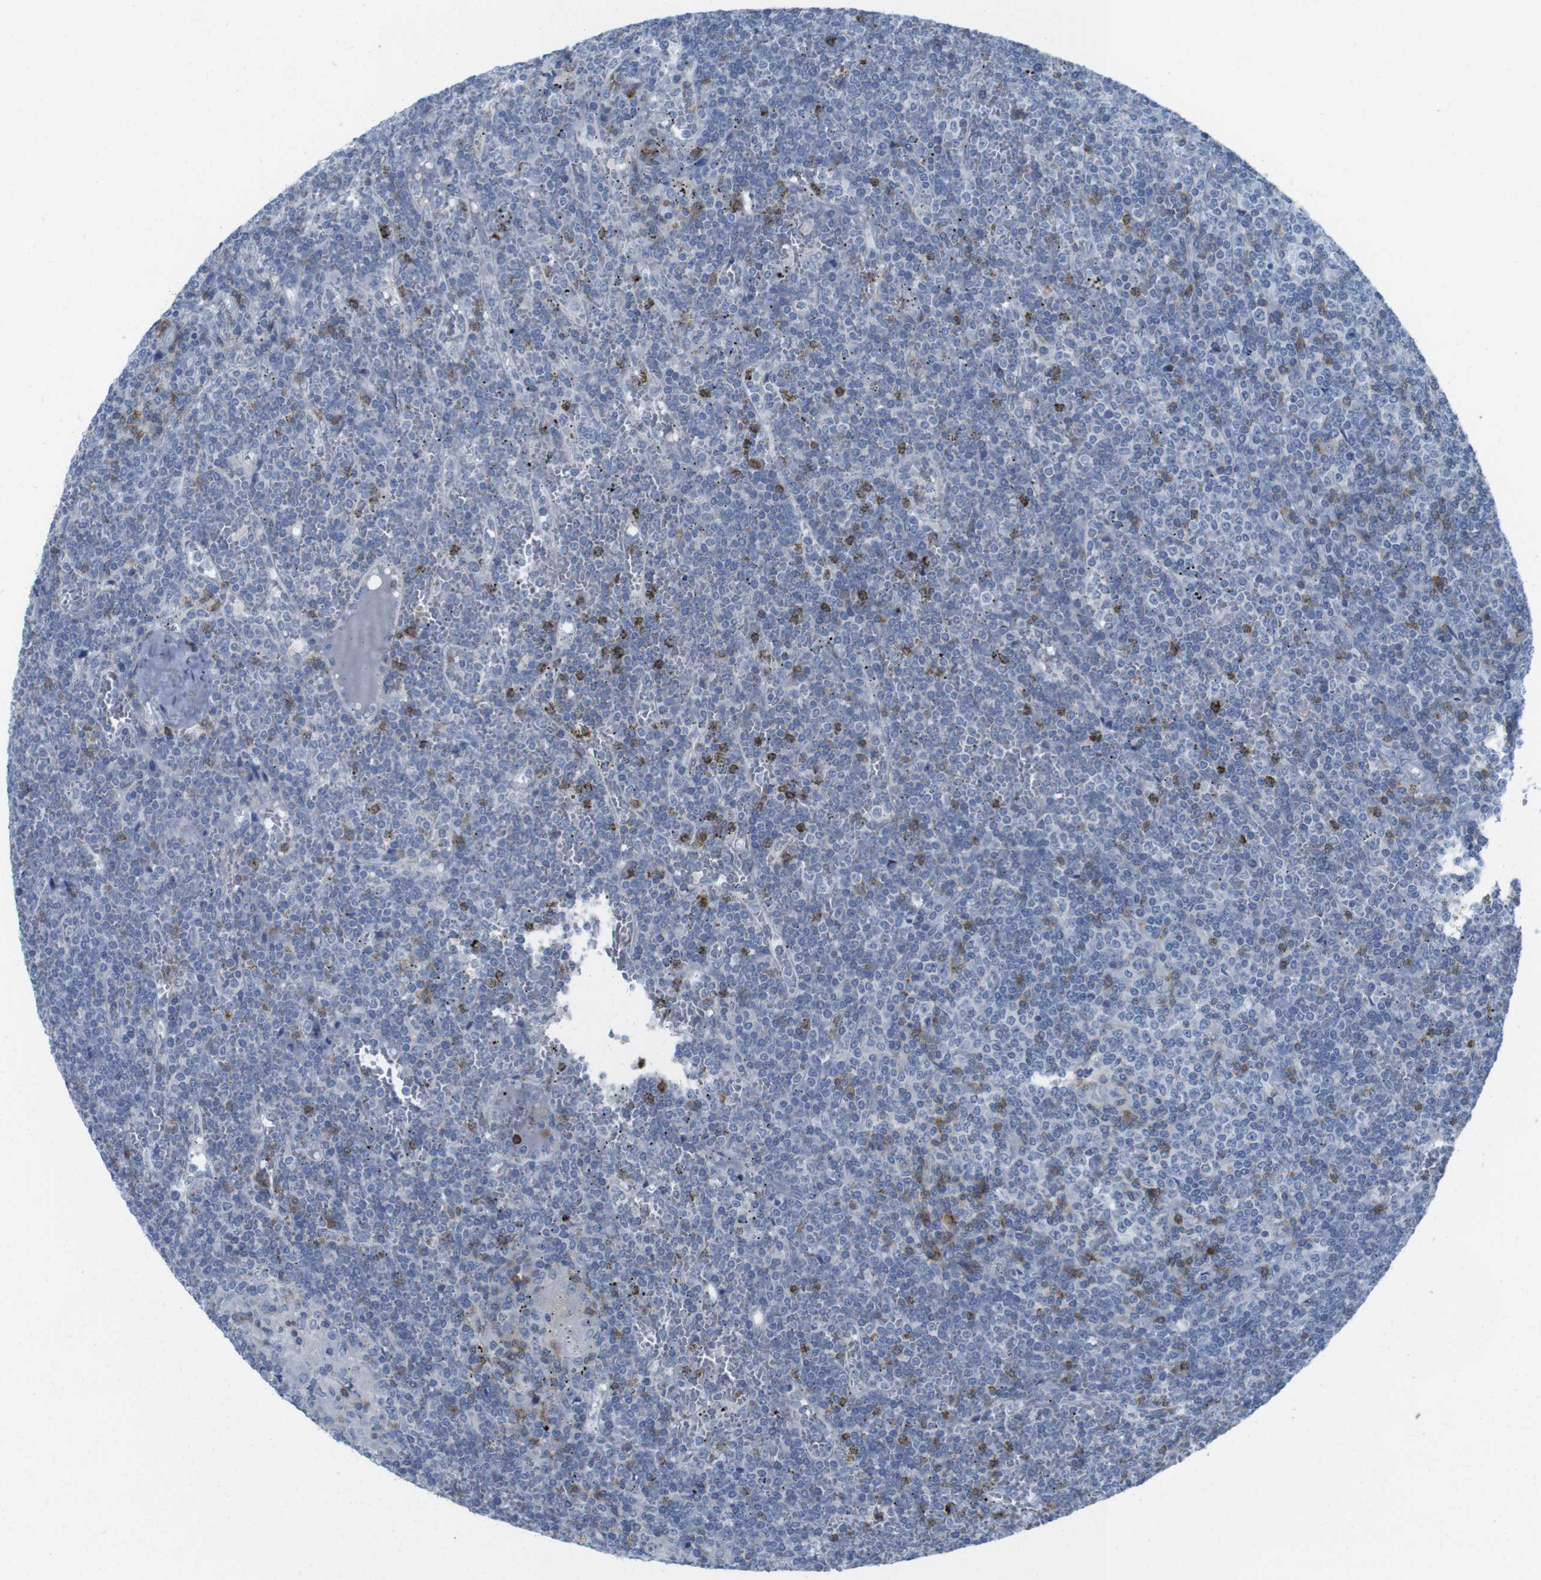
{"staining": {"intensity": "moderate", "quantity": "<25%", "location": "cytoplasmic/membranous"}, "tissue": "lymphoma", "cell_type": "Tumor cells", "image_type": "cancer", "snomed": [{"axis": "morphology", "description": "Malignant lymphoma, non-Hodgkin's type, Low grade"}, {"axis": "topography", "description": "Spleen"}], "caption": "Human malignant lymphoma, non-Hodgkin's type (low-grade) stained for a protein (brown) reveals moderate cytoplasmic/membranous positive expression in approximately <25% of tumor cells.", "gene": "CD5", "patient": {"sex": "female", "age": 19}}